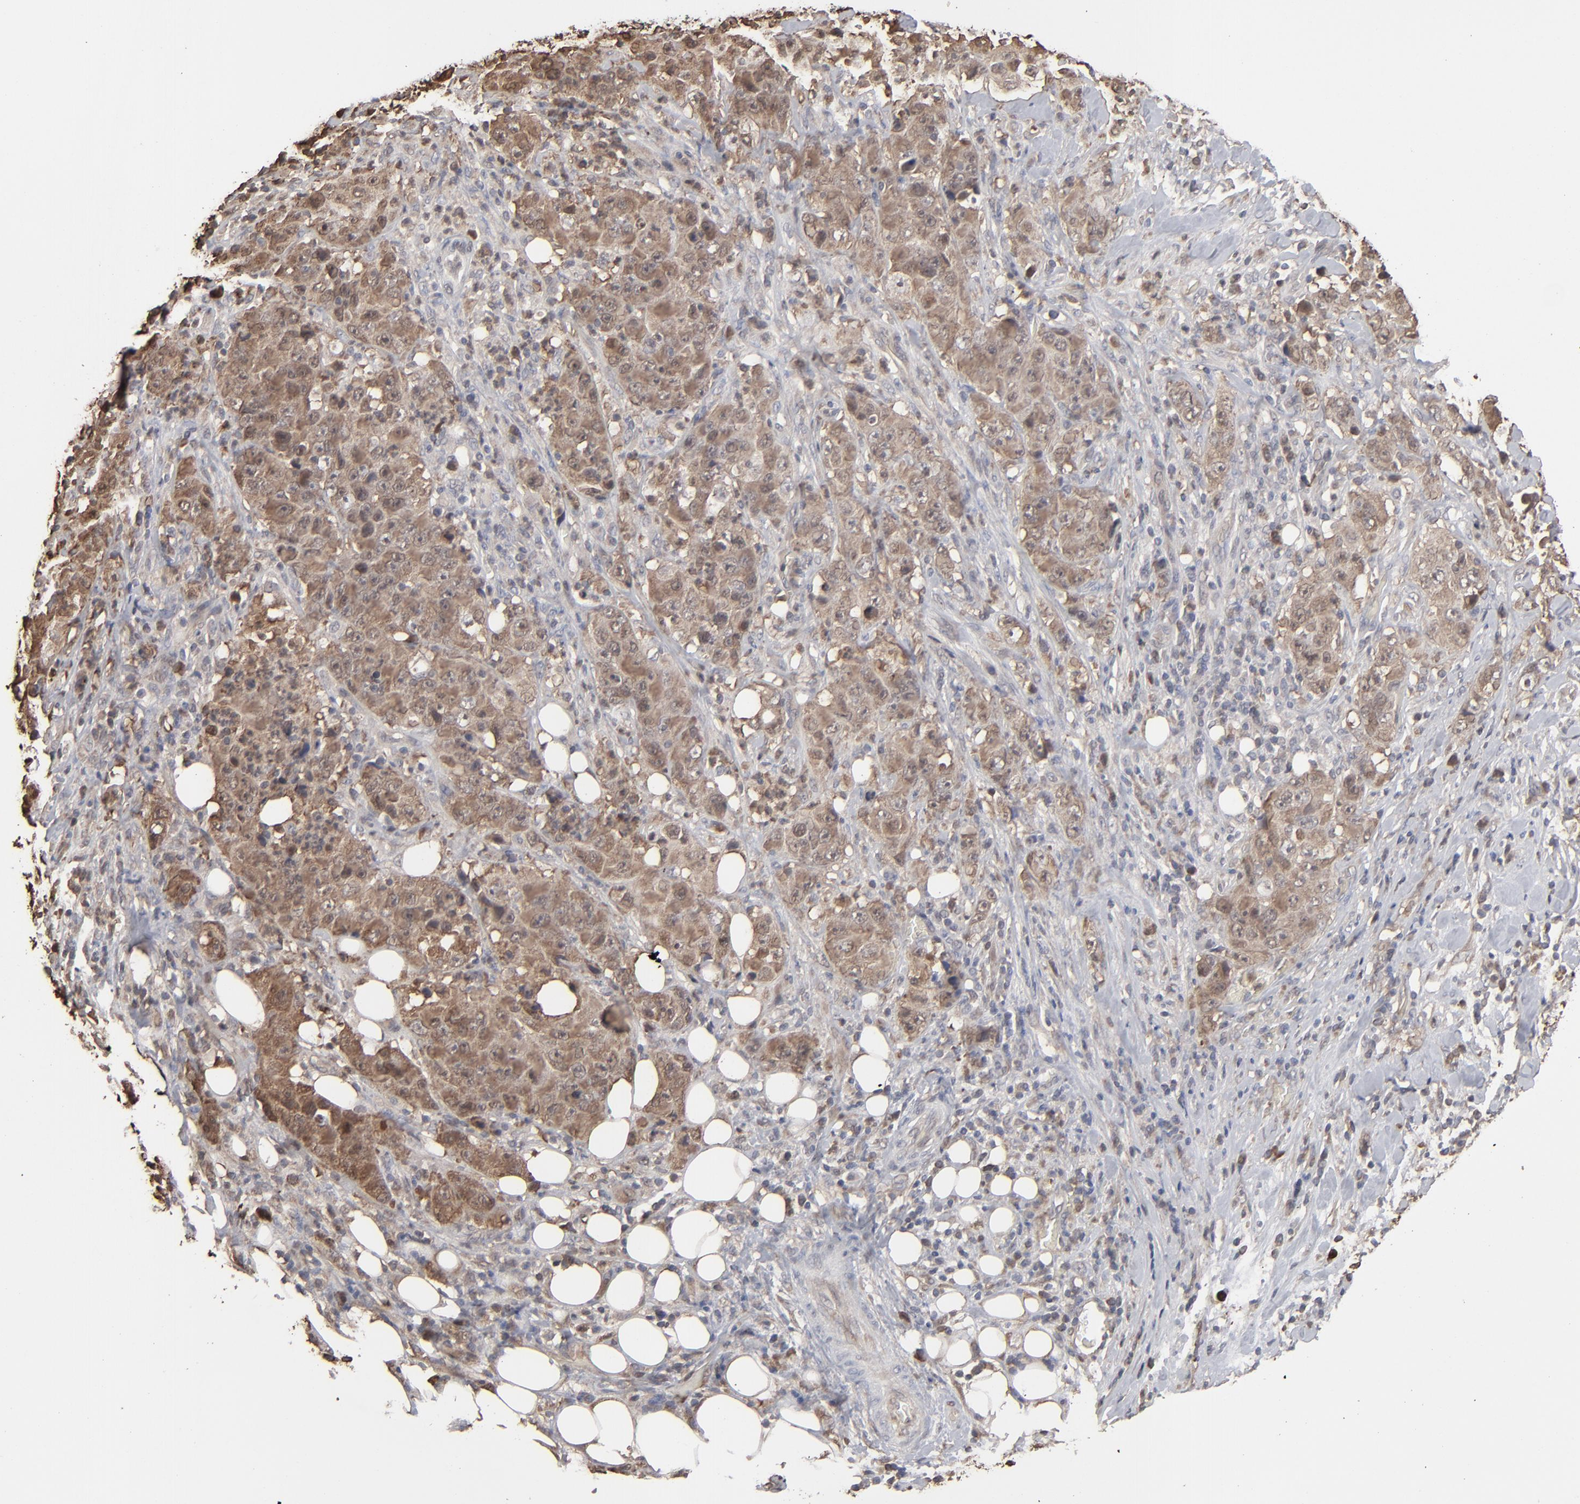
{"staining": {"intensity": "strong", "quantity": ">75%", "location": "cytoplasmic/membranous"}, "tissue": "lung cancer", "cell_type": "Tumor cells", "image_type": "cancer", "snomed": [{"axis": "morphology", "description": "Squamous cell carcinoma, NOS"}, {"axis": "topography", "description": "Lung"}], "caption": "A brown stain shows strong cytoplasmic/membranous expression of a protein in lung squamous cell carcinoma tumor cells. The staining is performed using DAB brown chromogen to label protein expression. The nuclei are counter-stained blue using hematoxylin.", "gene": "NME1-NME2", "patient": {"sex": "male", "age": 64}}